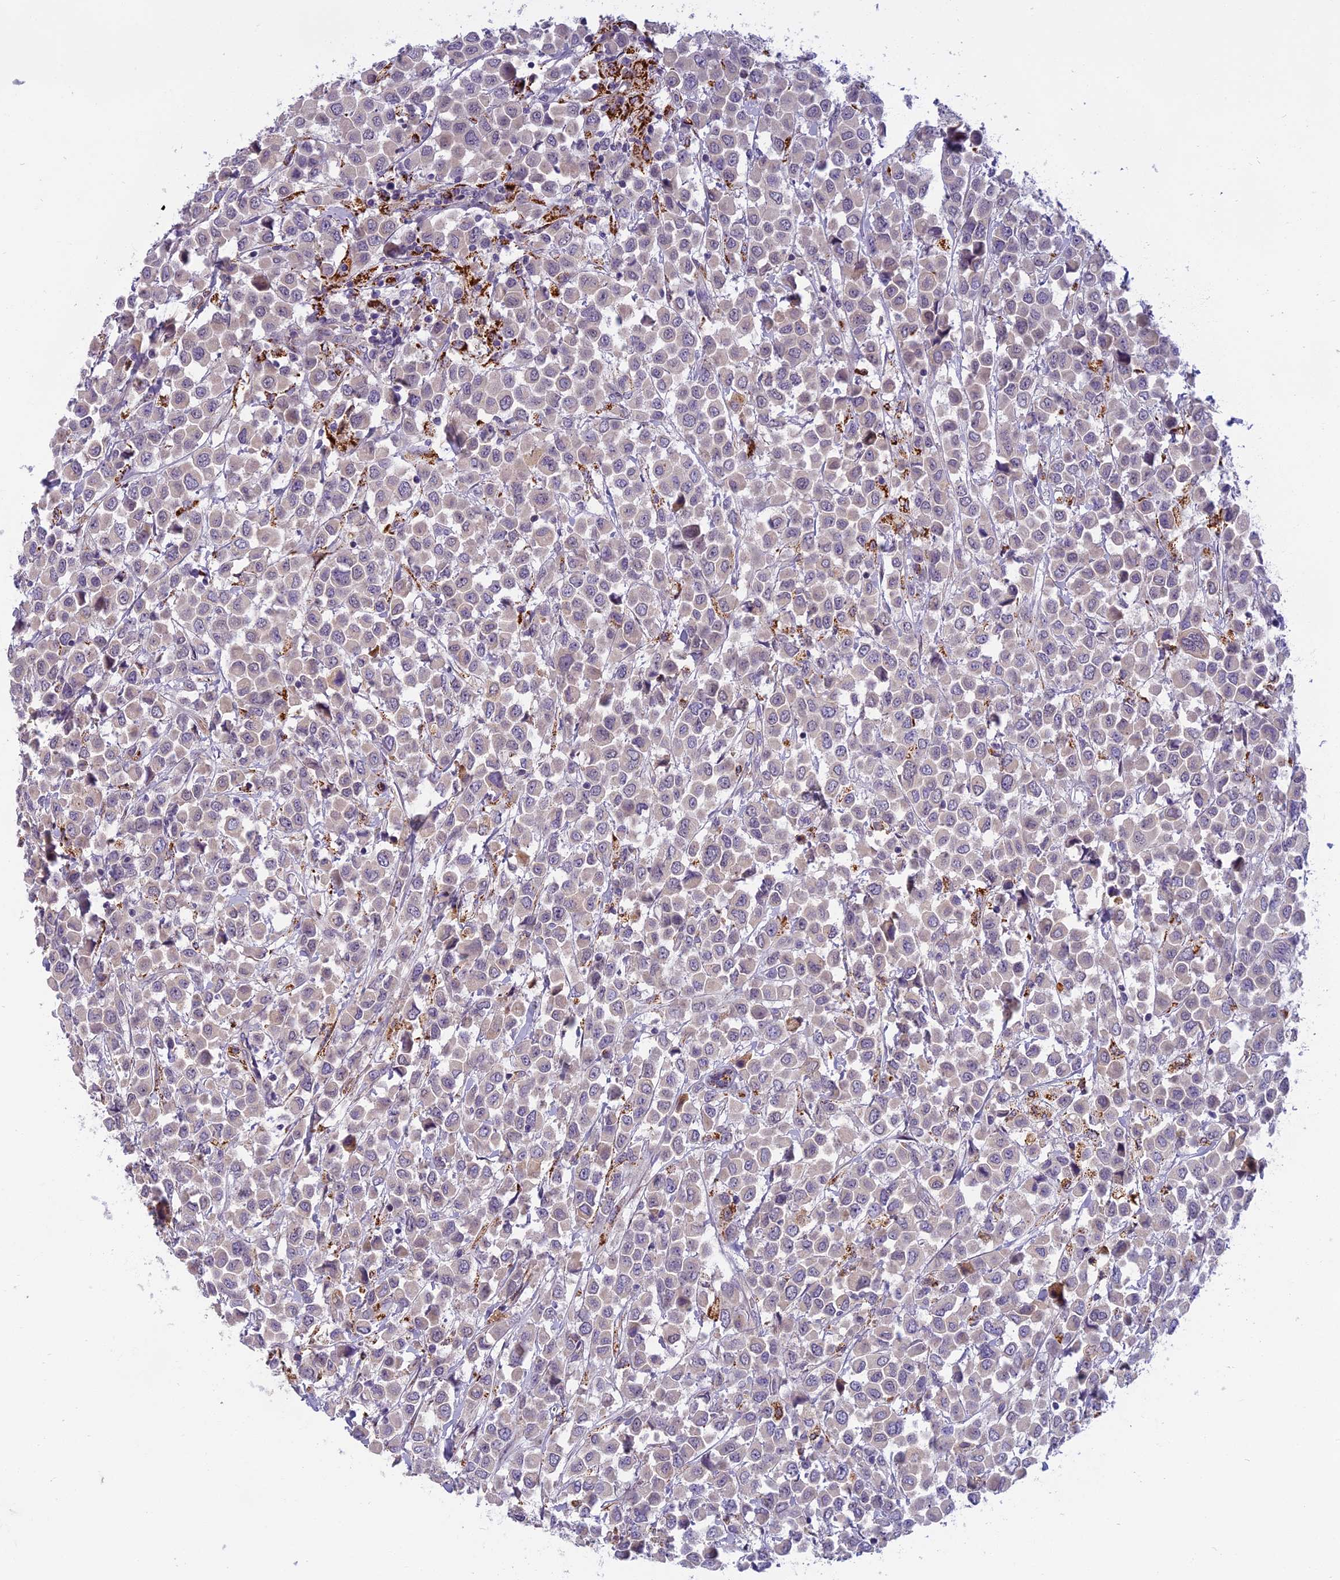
{"staining": {"intensity": "negative", "quantity": "none", "location": "none"}, "tissue": "breast cancer", "cell_type": "Tumor cells", "image_type": "cancer", "snomed": [{"axis": "morphology", "description": "Duct carcinoma"}, {"axis": "topography", "description": "Breast"}], "caption": "The image reveals no significant expression in tumor cells of breast cancer. (DAB immunohistochemistry with hematoxylin counter stain).", "gene": "SEMA7A", "patient": {"sex": "female", "age": 61}}